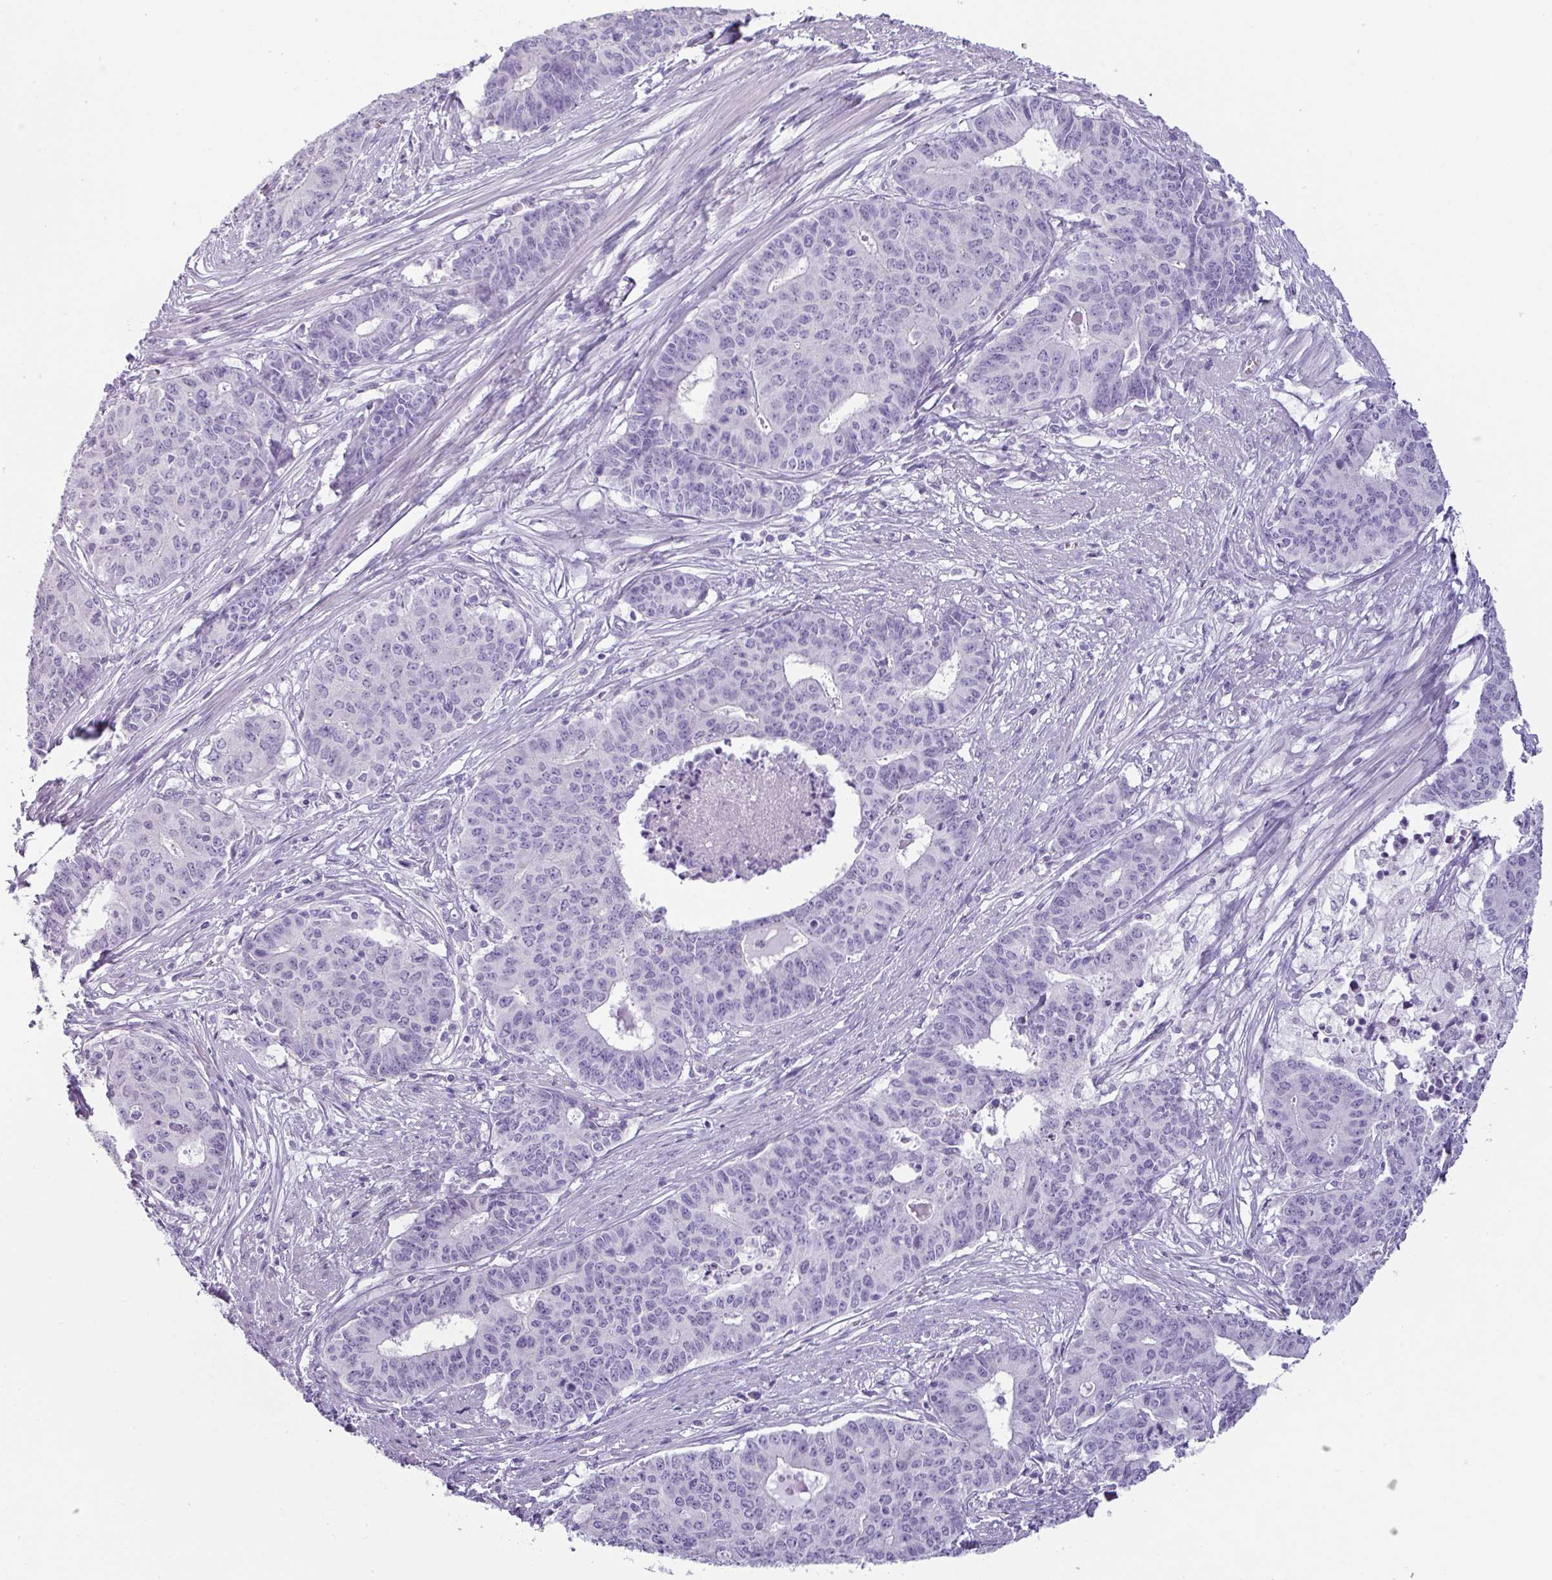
{"staining": {"intensity": "negative", "quantity": "none", "location": "none"}, "tissue": "endometrial cancer", "cell_type": "Tumor cells", "image_type": "cancer", "snomed": [{"axis": "morphology", "description": "Adenocarcinoma, NOS"}, {"axis": "topography", "description": "Endometrium"}], "caption": "DAB immunohistochemical staining of endometrial cancer displays no significant expression in tumor cells. (Immunohistochemistry, brightfield microscopy, high magnification).", "gene": "VCY1B", "patient": {"sex": "female", "age": 59}}